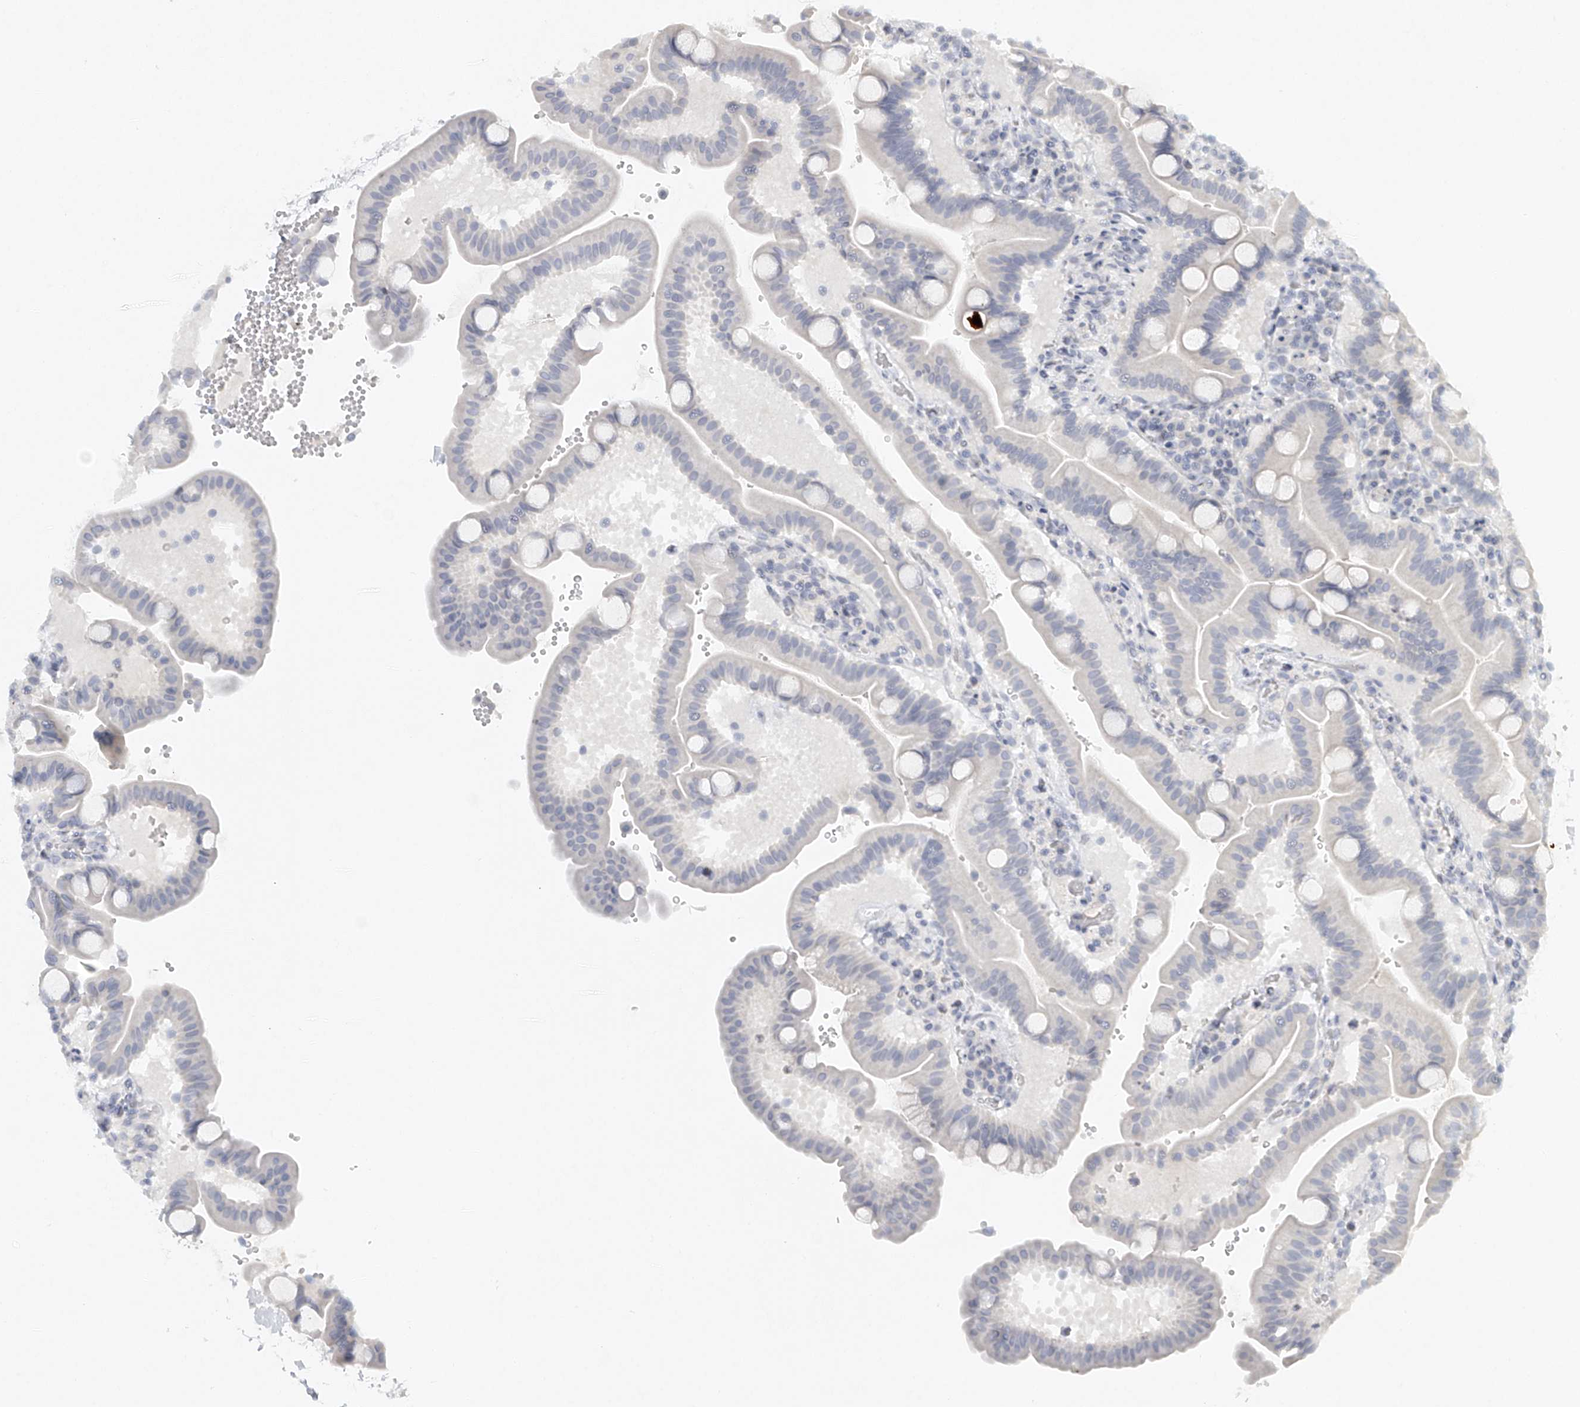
{"staining": {"intensity": "negative", "quantity": "none", "location": "none"}, "tissue": "duodenum", "cell_type": "Glandular cells", "image_type": "normal", "snomed": [{"axis": "morphology", "description": "Normal tissue, NOS"}, {"axis": "topography", "description": "Duodenum"}], "caption": "A micrograph of human duodenum is negative for staining in glandular cells.", "gene": "FAT2", "patient": {"sex": "male", "age": 54}}